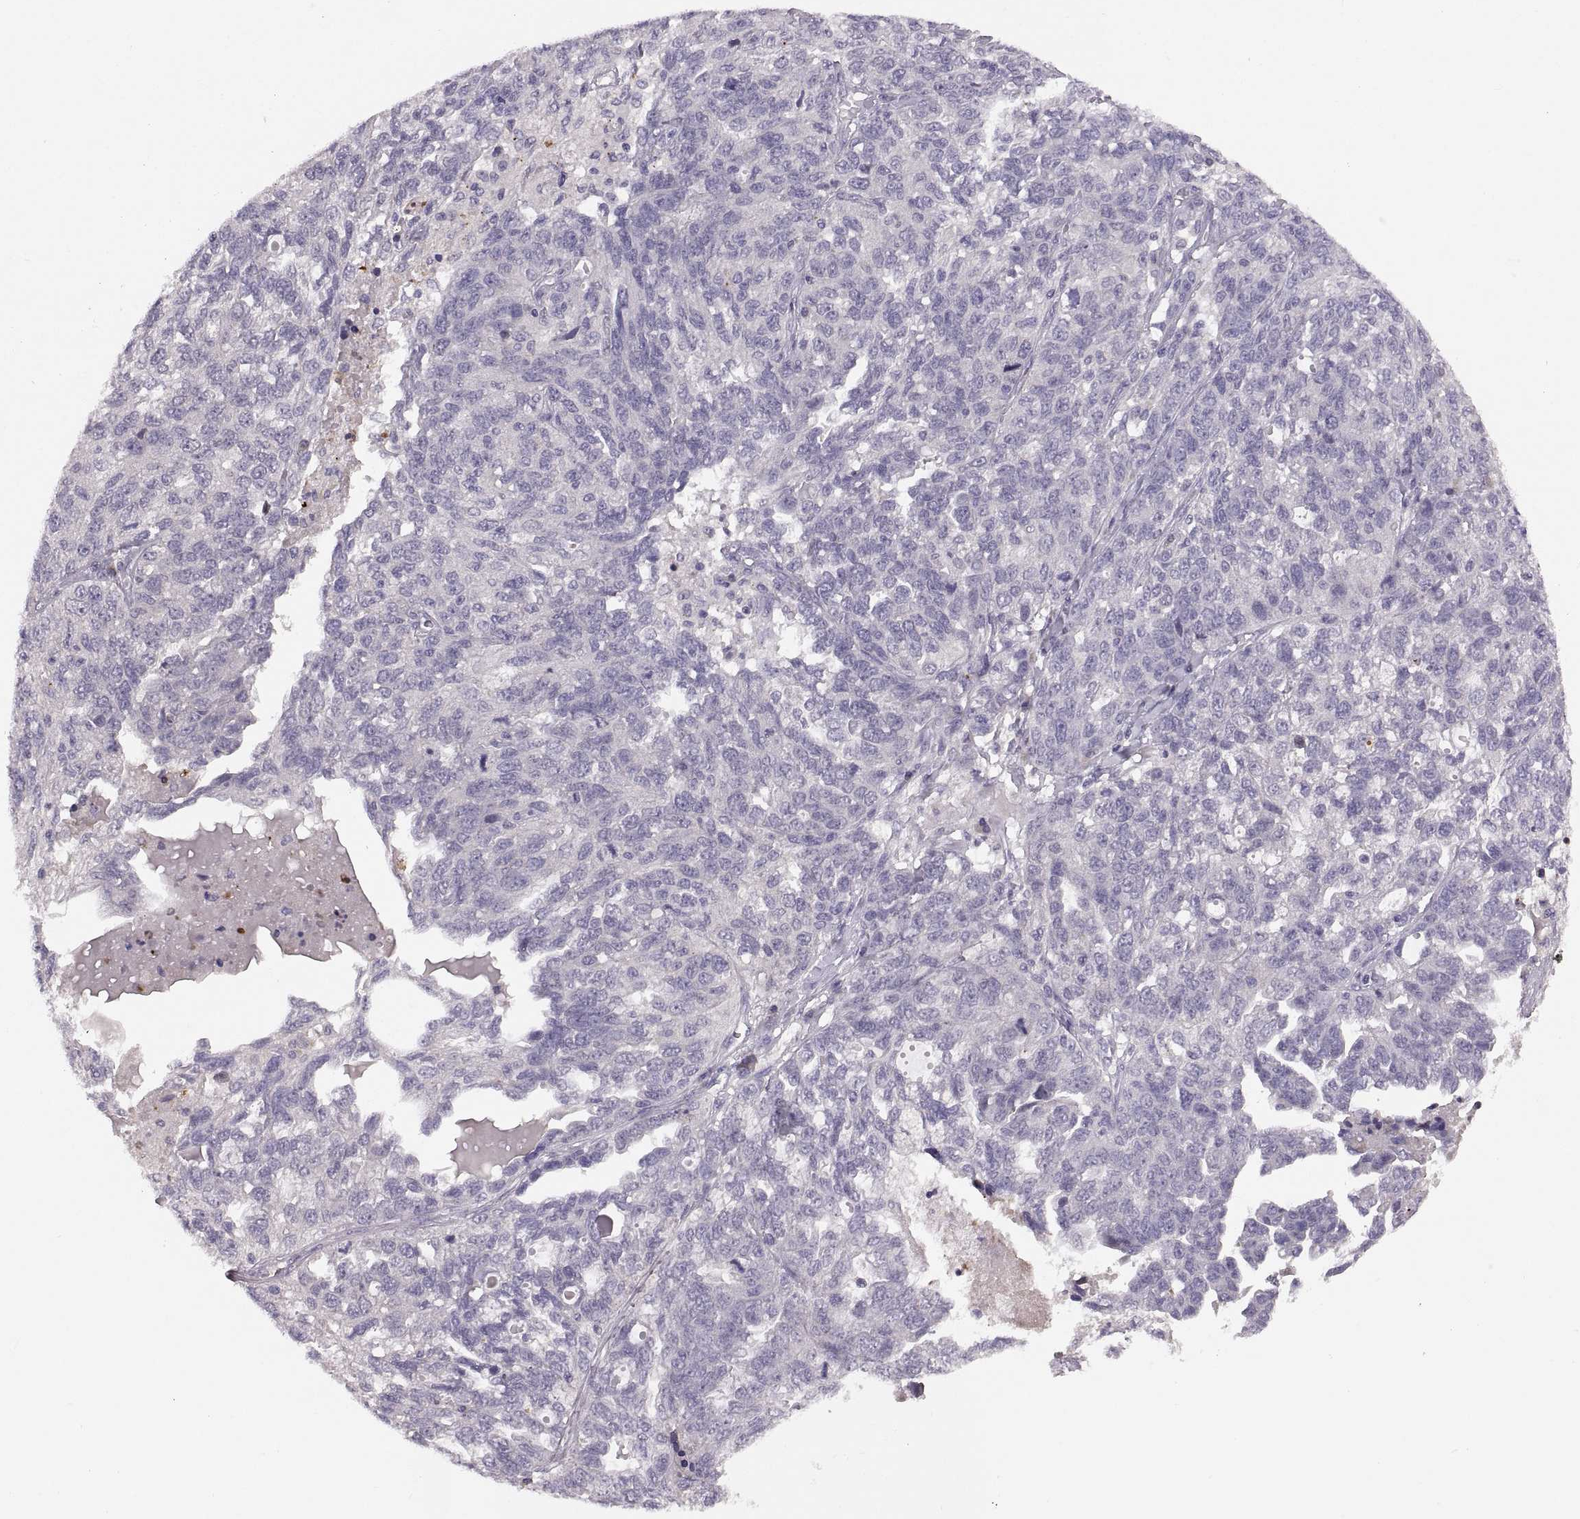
{"staining": {"intensity": "negative", "quantity": "none", "location": "none"}, "tissue": "ovarian cancer", "cell_type": "Tumor cells", "image_type": "cancer", "snomed": [{"axis": "morphology", "description": "Cystadenocarcinoma, serous, NOS"}, {"axis": "topography", "description": "Ovary"}], "caption": "IHC of human ovarian serous cystadenocarcinoma demonstrates no staining in tumor cells. (Brightfield microscopy of DAB immunohistochemistry at high magnification).", "gene": "ADH6", "patient": {"sex": "female", "age": 71}}